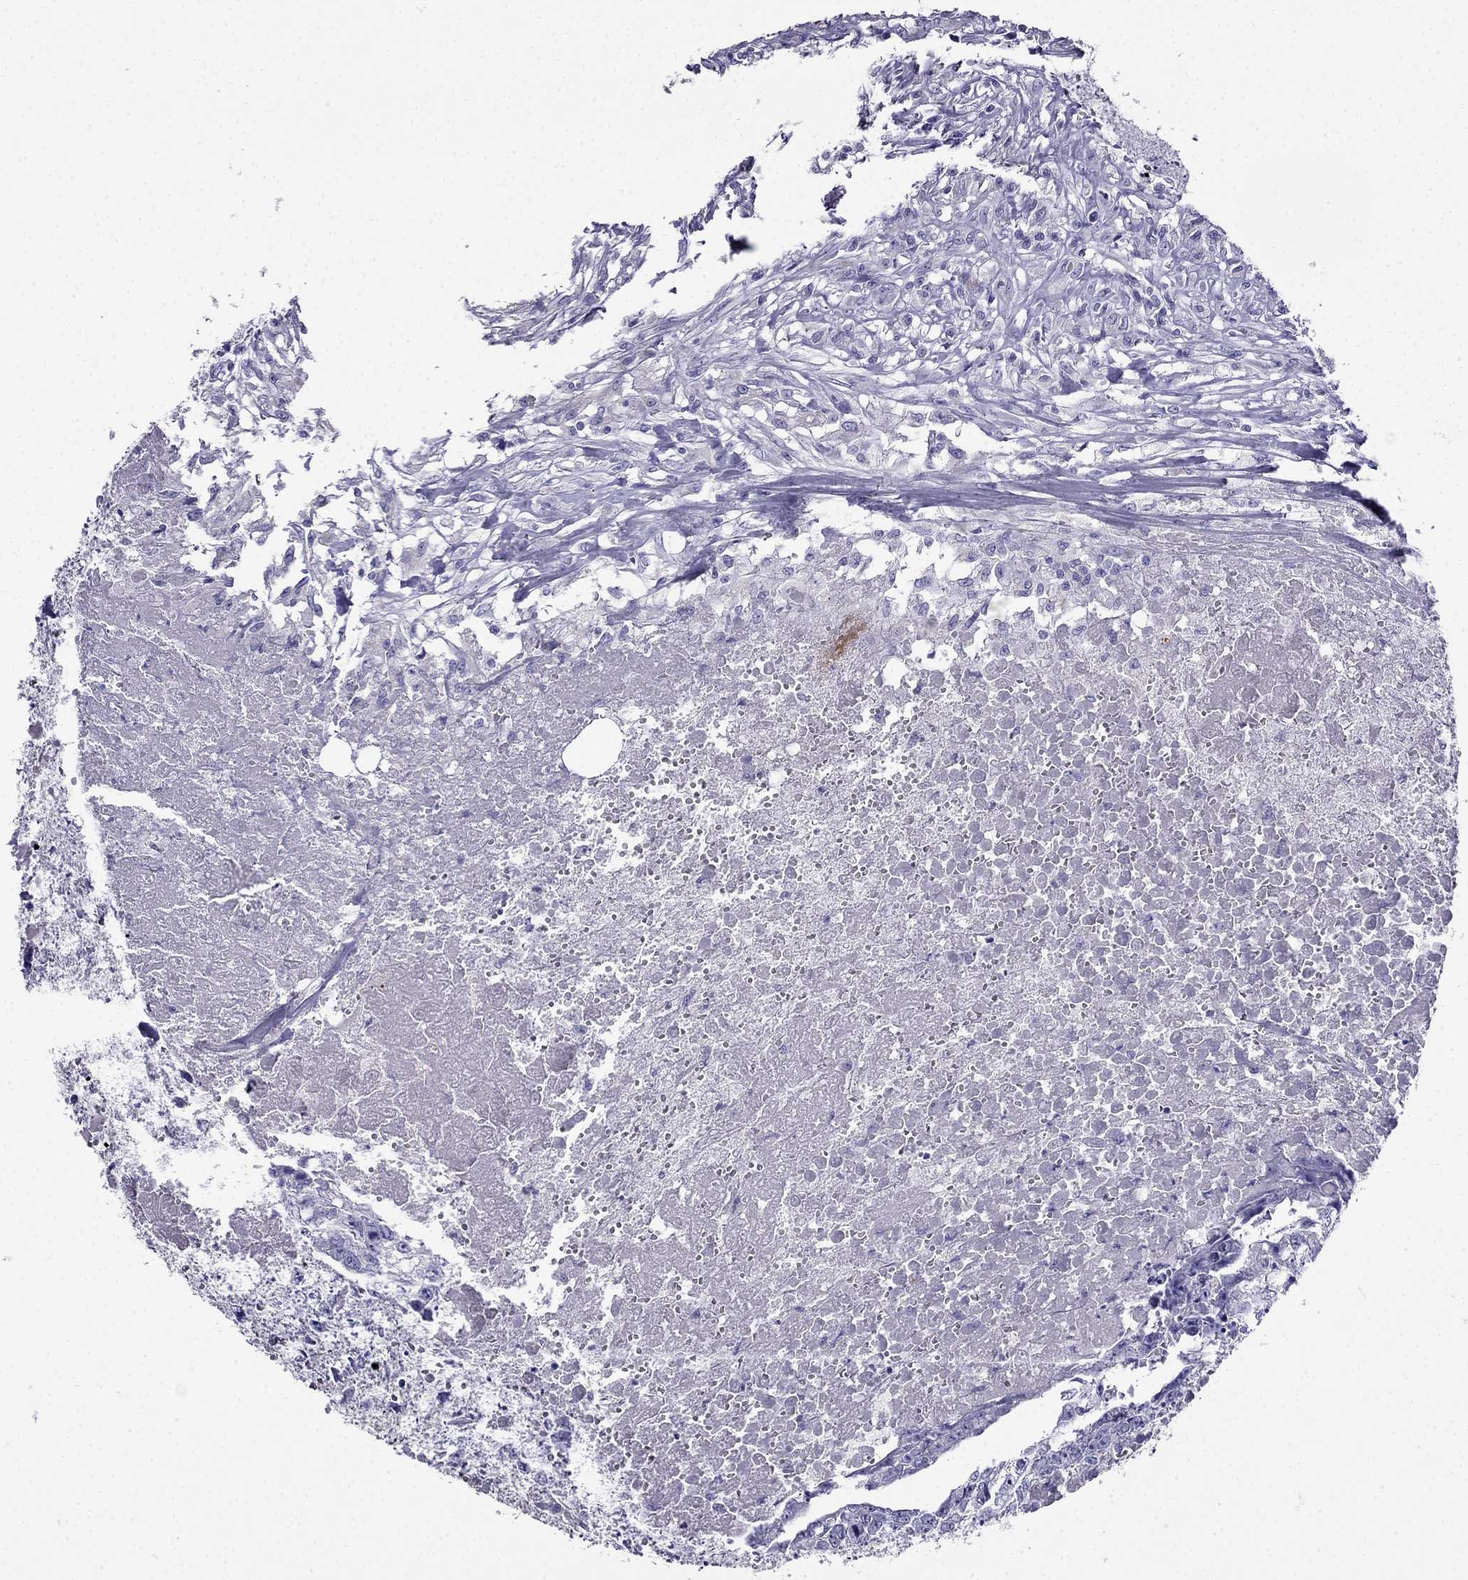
{"staining": {"intensity": "negative", "quantity": "none", "location": "none"}, "tissue": "testis cancer", "cell_type": "Tumor cells", "image_type": "cancer", "snomed": [{"axis": "morphology", "description": "Carcinoma, Embryonal, NOS"}, {"axis": "morphology", "description": "Teratoma, malignant, NOS"}, {"axis": "topography", "description": "Testis"}], "caption": "An image of human testis cancer is negative for staining in tumor cells.", "gene": "PTH", "patient": {"sex": "male", "age": 24}}